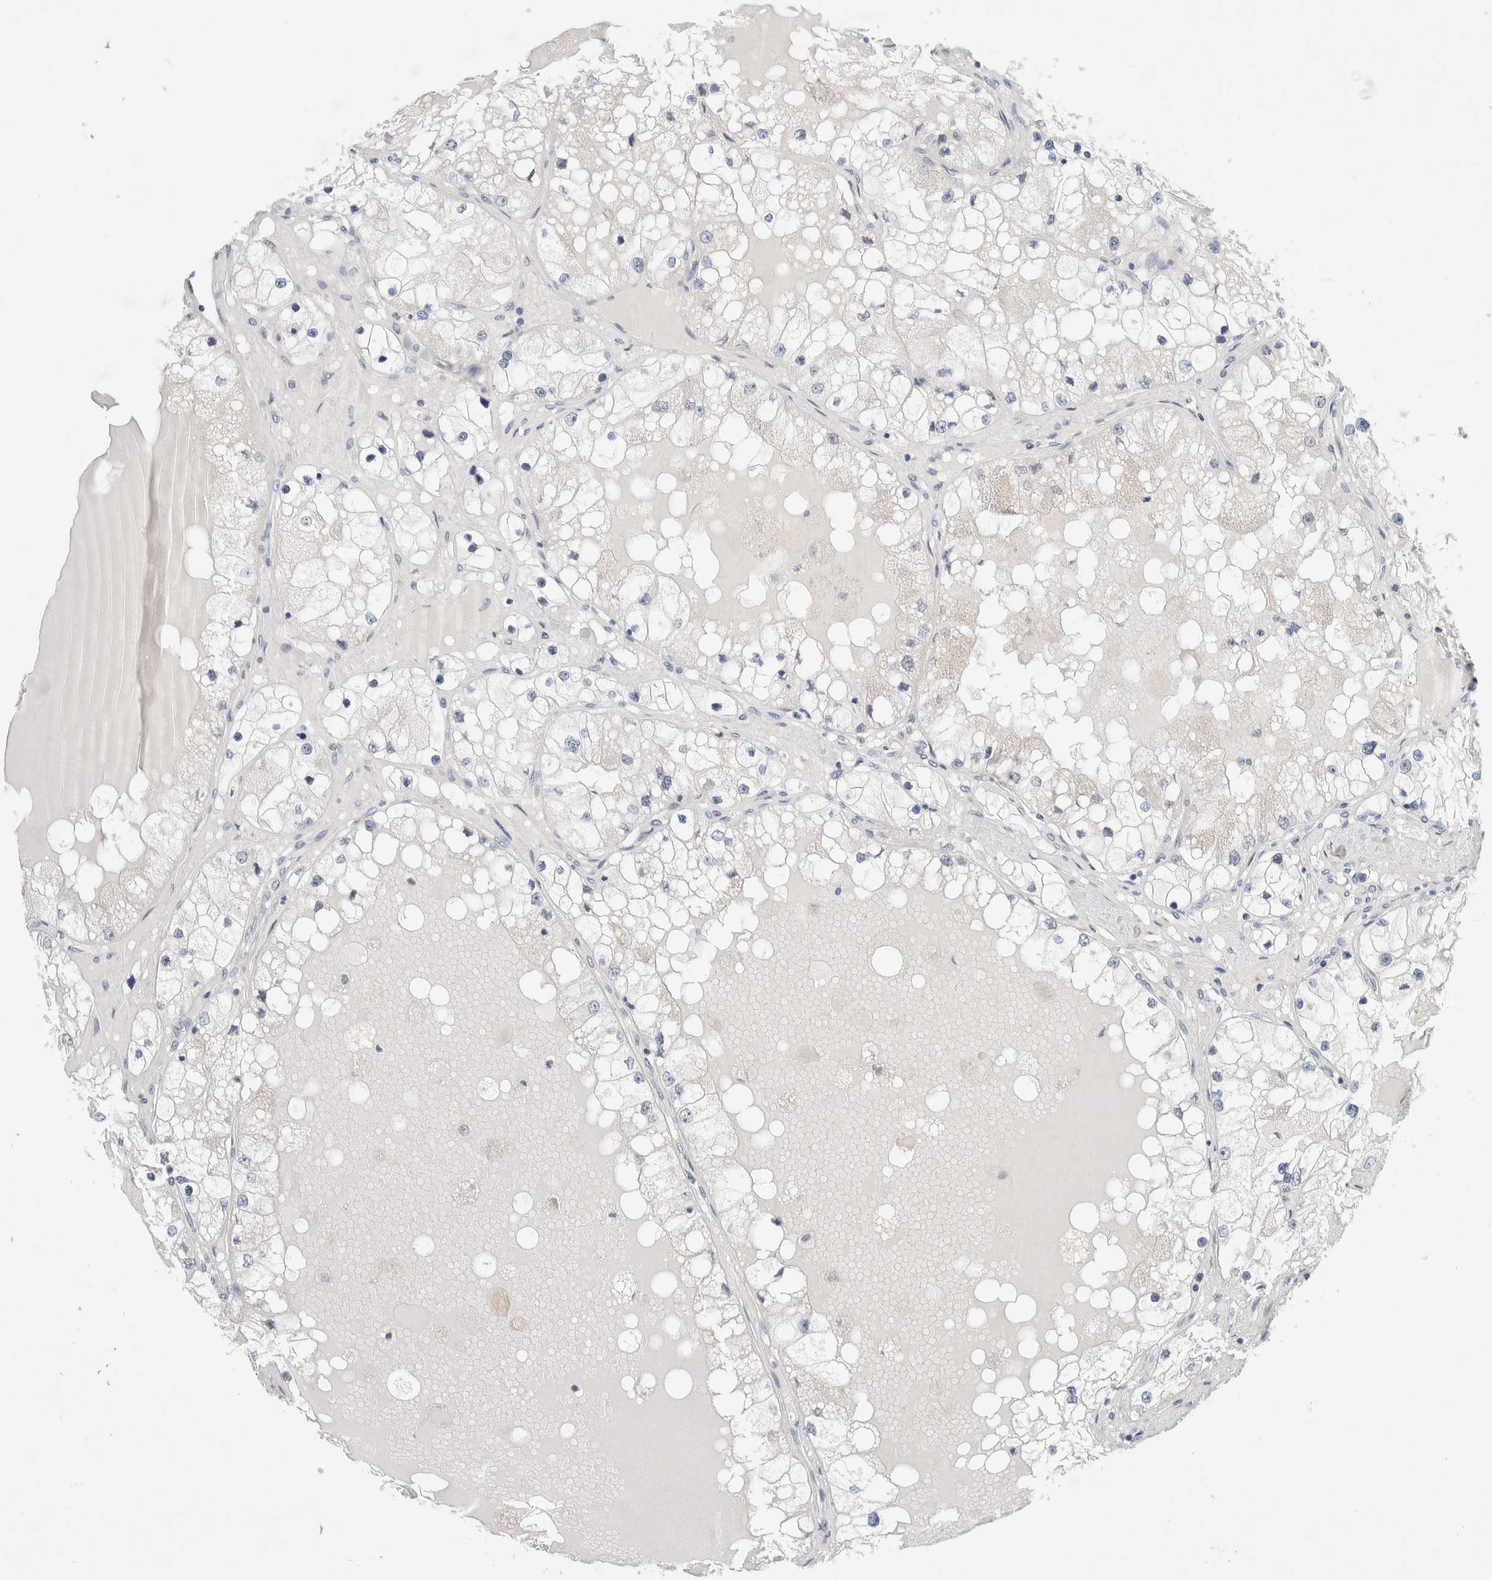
{"staining": {"intensity": "negative", "quantity": "none", "location": "none"}, "tissue": "renal cancer", "cell_type": "Tumor cells", "image_type": "cancer", "snomed": [{"axis": "morphology", "description": "Adenocarcinoma, NOS"}, {"axis": "topography", "description": "Kidney"}], "caption": "Renal adenocarcinoma was stained to show a protein in brown. There is no significant expression in tumor cells.", "gene": "KNL1", "patient": {"sex": "male", "age": 68}}